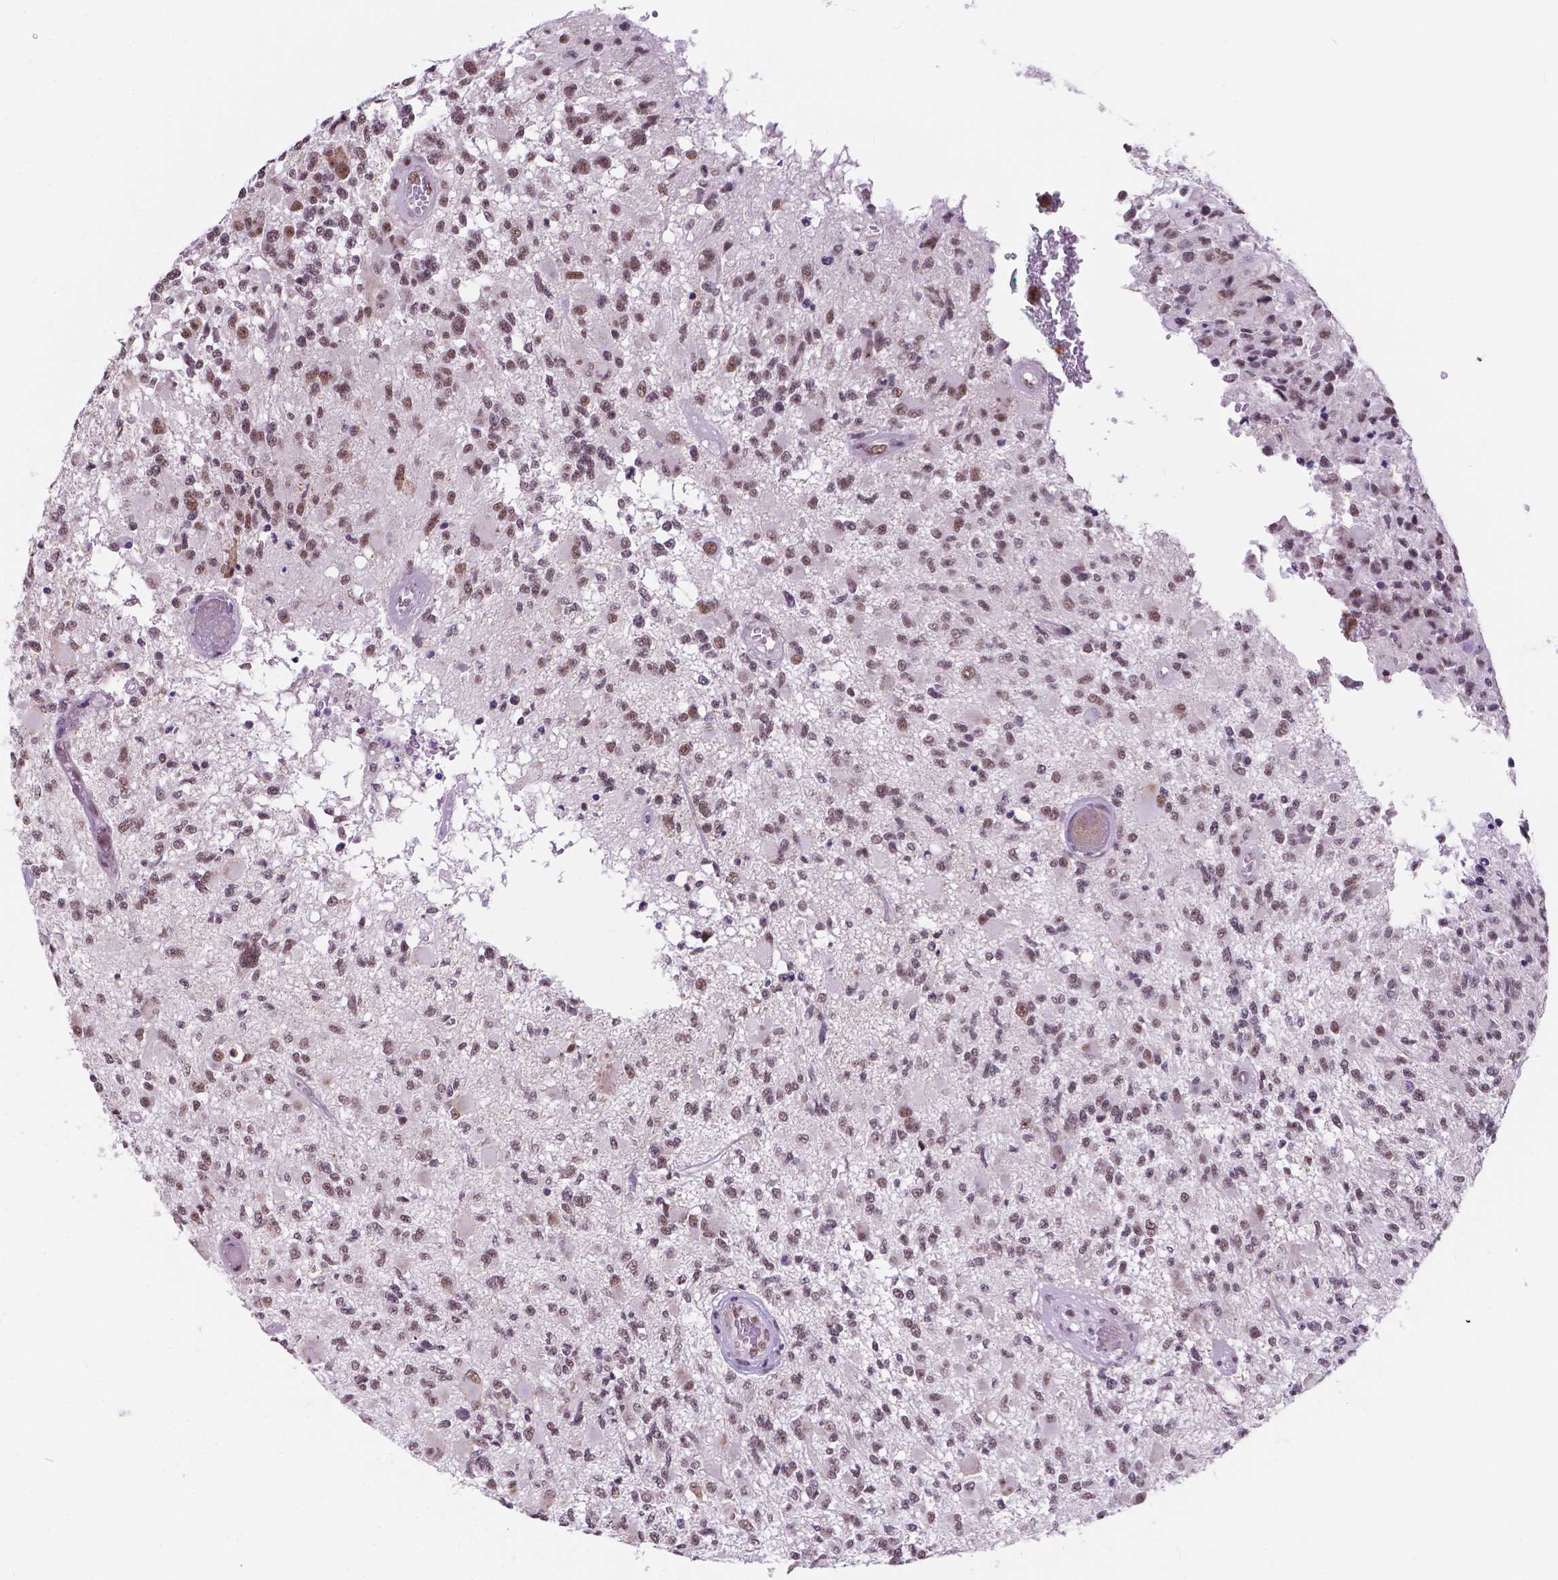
{"staining": {"intensity": "moderate", "quantity": "25%-75%", "location": "nuclear"}, "tissue": "glioma", "cell_type": "Tumor cells", "image_type": "cancer", "snomed": [{"axis": "morphology", "description": "Glioma, malignant, High grade"}, {"axis": "topography", "description": "Brain"}], "caption": "DAB (3,3'-diaminobenzidine) immunohistochemical staining of glioma displays moderate nuclear protein positivity in about 25%-75% of tumor cells. (DAB = brown stain, brightfield microscopy at high magnification).", "gene": "BCAS2", "patient": {"sex": "female", "age": 63}}